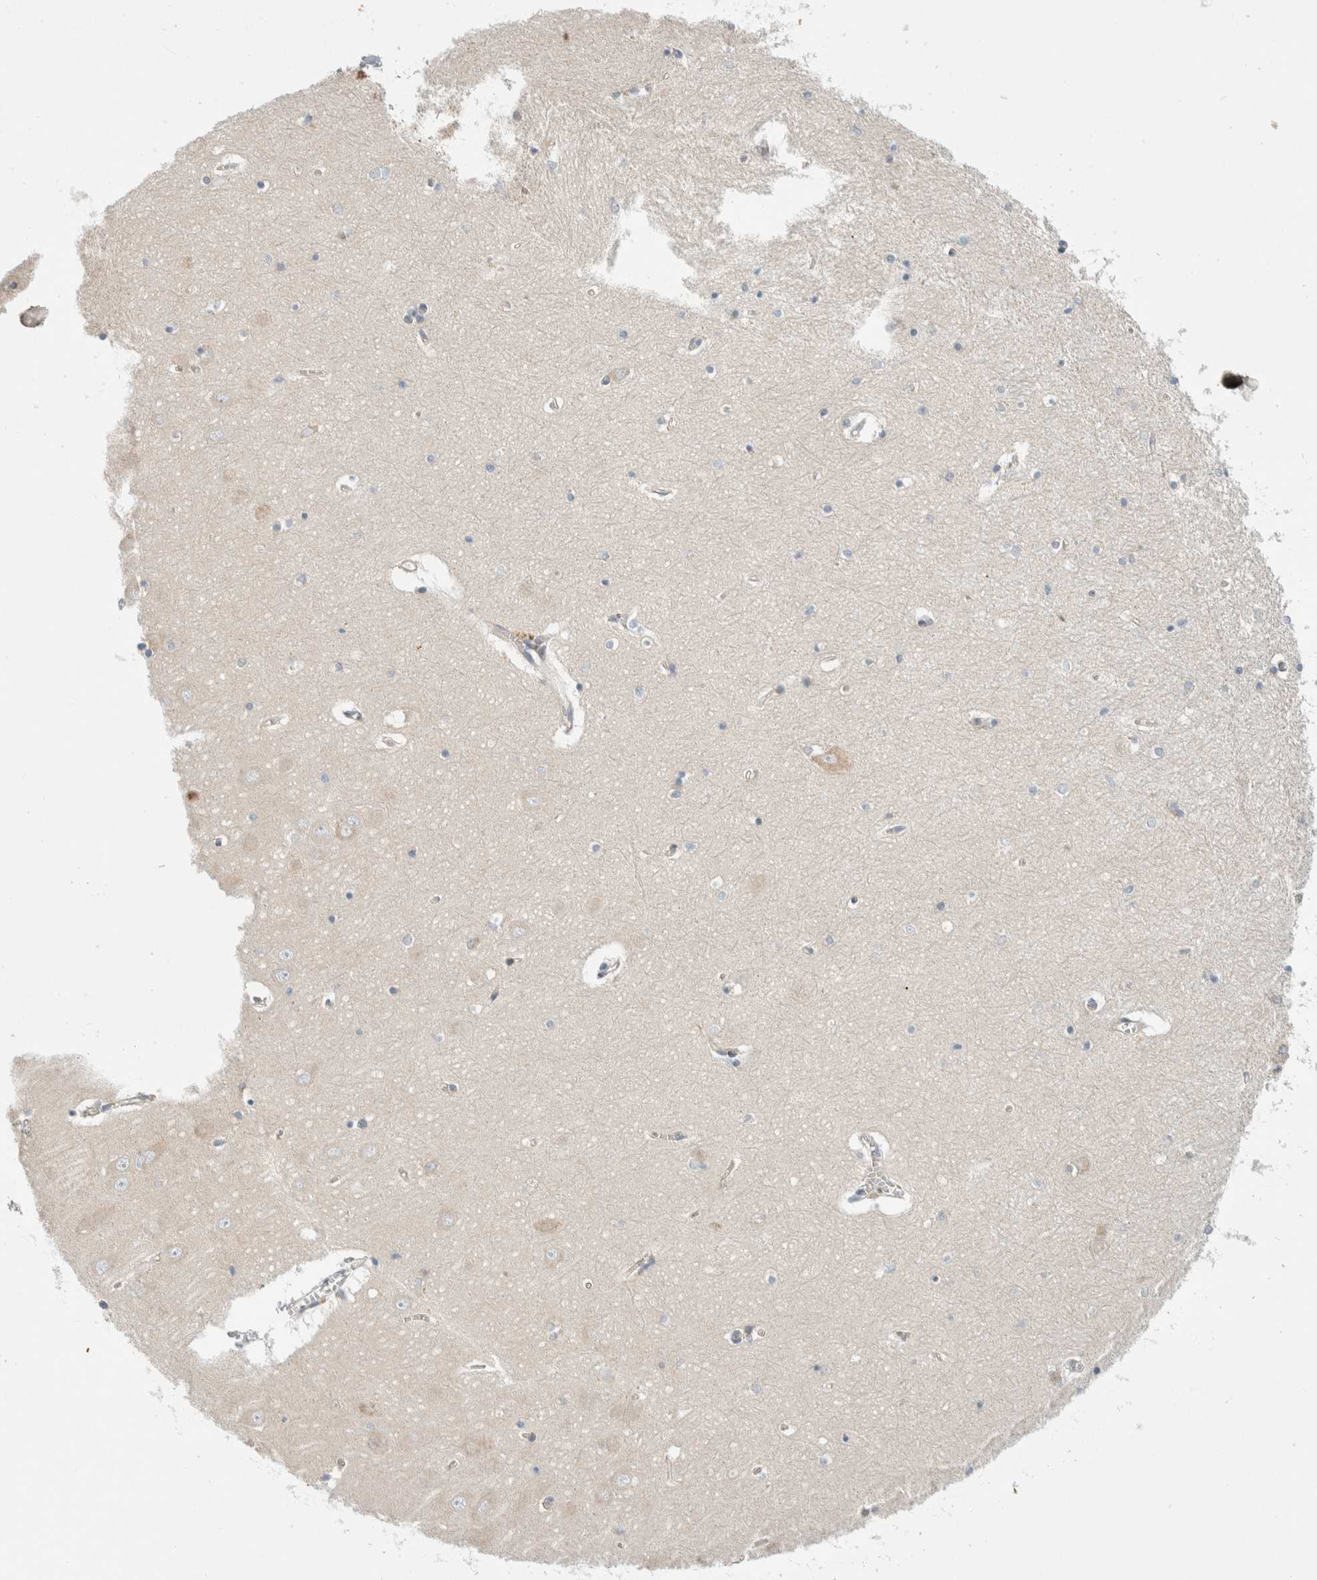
{"staining": {"intensity": "moderate", "quantity": "<25%", "location": "cytoplasmic/membranous"}, "tissue": "hippocampus", "cell_type": "Glial cells", "image_type": "normal", "snomed": [{"axis": "morphology", "description": "Normal tissue, NOS"}, {"axis": "topography", "description": "Hippocampus"}], "caption": "The histopathology image exhibits staining of normal hippocampus, revealing moderate cytoplasmic/membranous protein positivity (brown color) within glial cells.", "gene": "TMEM184B", "patient": {"sex": "male", "age": 70}}